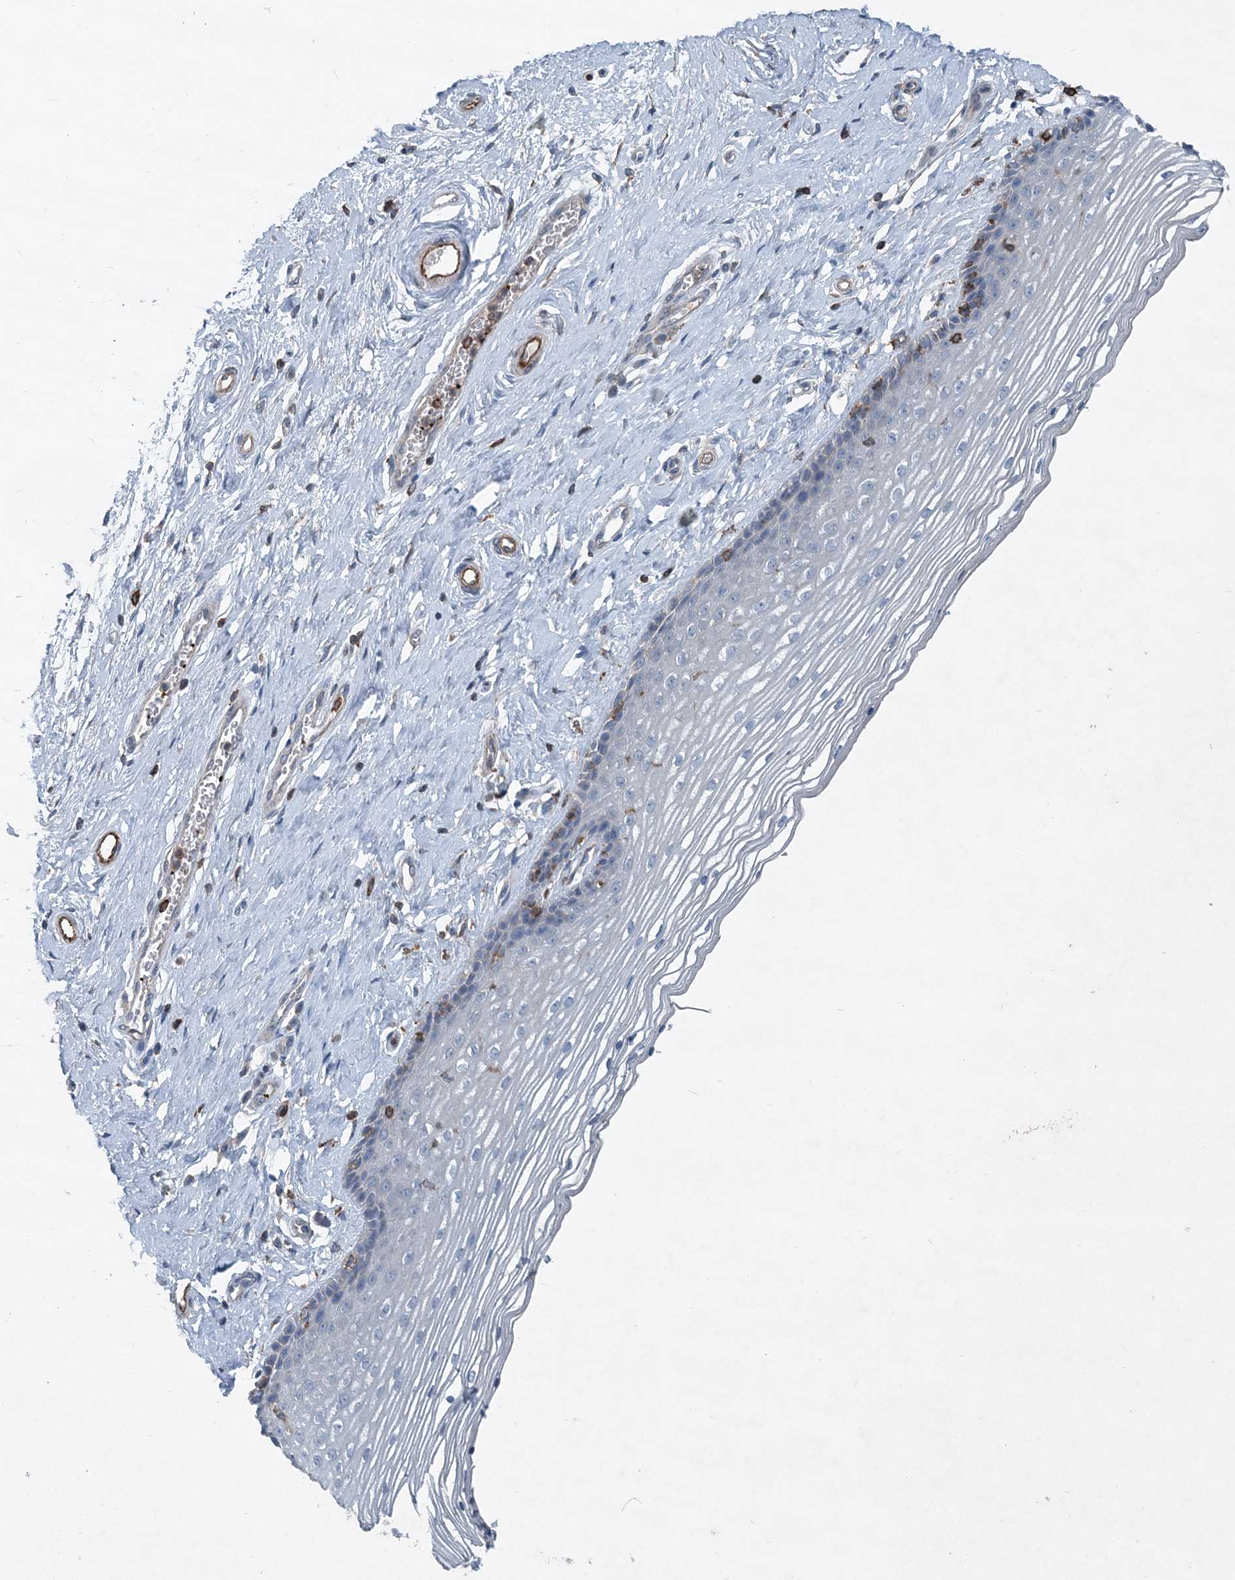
{"staining": {"intensity": "negative", "quantity": "none", "location": "none"}, "tissue": "vagina", "cell_type": "Squamous epithelial cells", "image_type": "normal", "snomed": [{"axis": "morphology", "description": "Normal tissue, NOS"}, {"axis": "topography", "description": "Vagina"}], "caption": "An immunohistochemistry (IHC) photomicrograph of normal vagina is shown. There is no staining in squamous epithelial cells of vagina. (DAB (3,3'-diaminobenzidine) immunohistochemistry (IHC) with hematoxylin counter stain).", "gene": "DGUOK", "patient": {"sex": "female", "age": 46}}